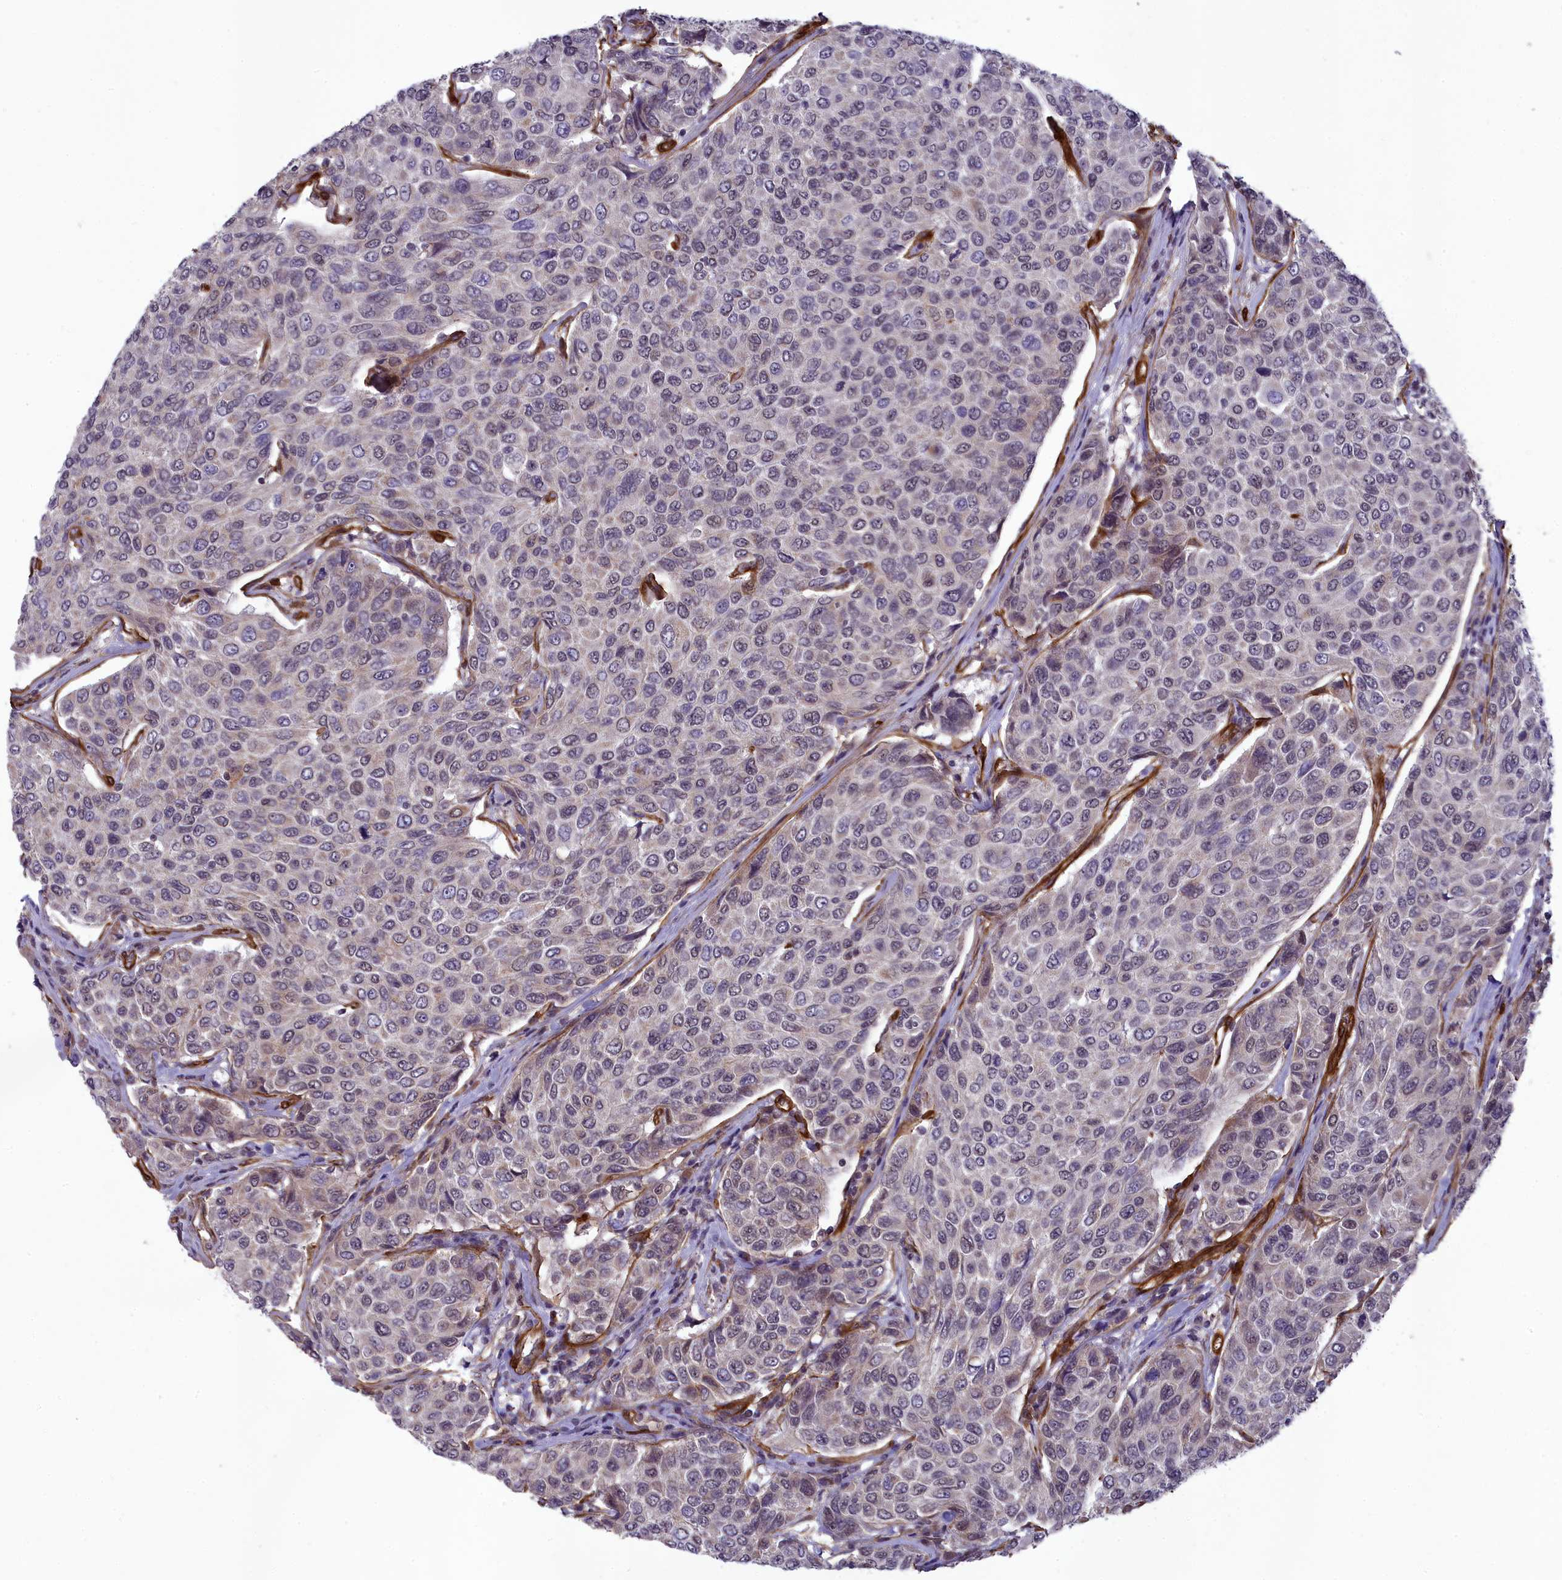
{"staining": {"intensity": "negative", "quantity": "none", "location": "none"}, "tissue": "breast cancer", "cell_type": "Tumor cells", "image_type": "cancer", "snomed": [{"axis": "morphology", "description": "Duct carcinoma"}, {"axis": "topography", "description": "Breast"}], "caption": "Immunohistochemical staining of breast cancer (intraductal carcinoma) reveals no significant positivity in tumor cells.", "gene": "TNS1", "patient": {"sex": "female", "age": 55}}